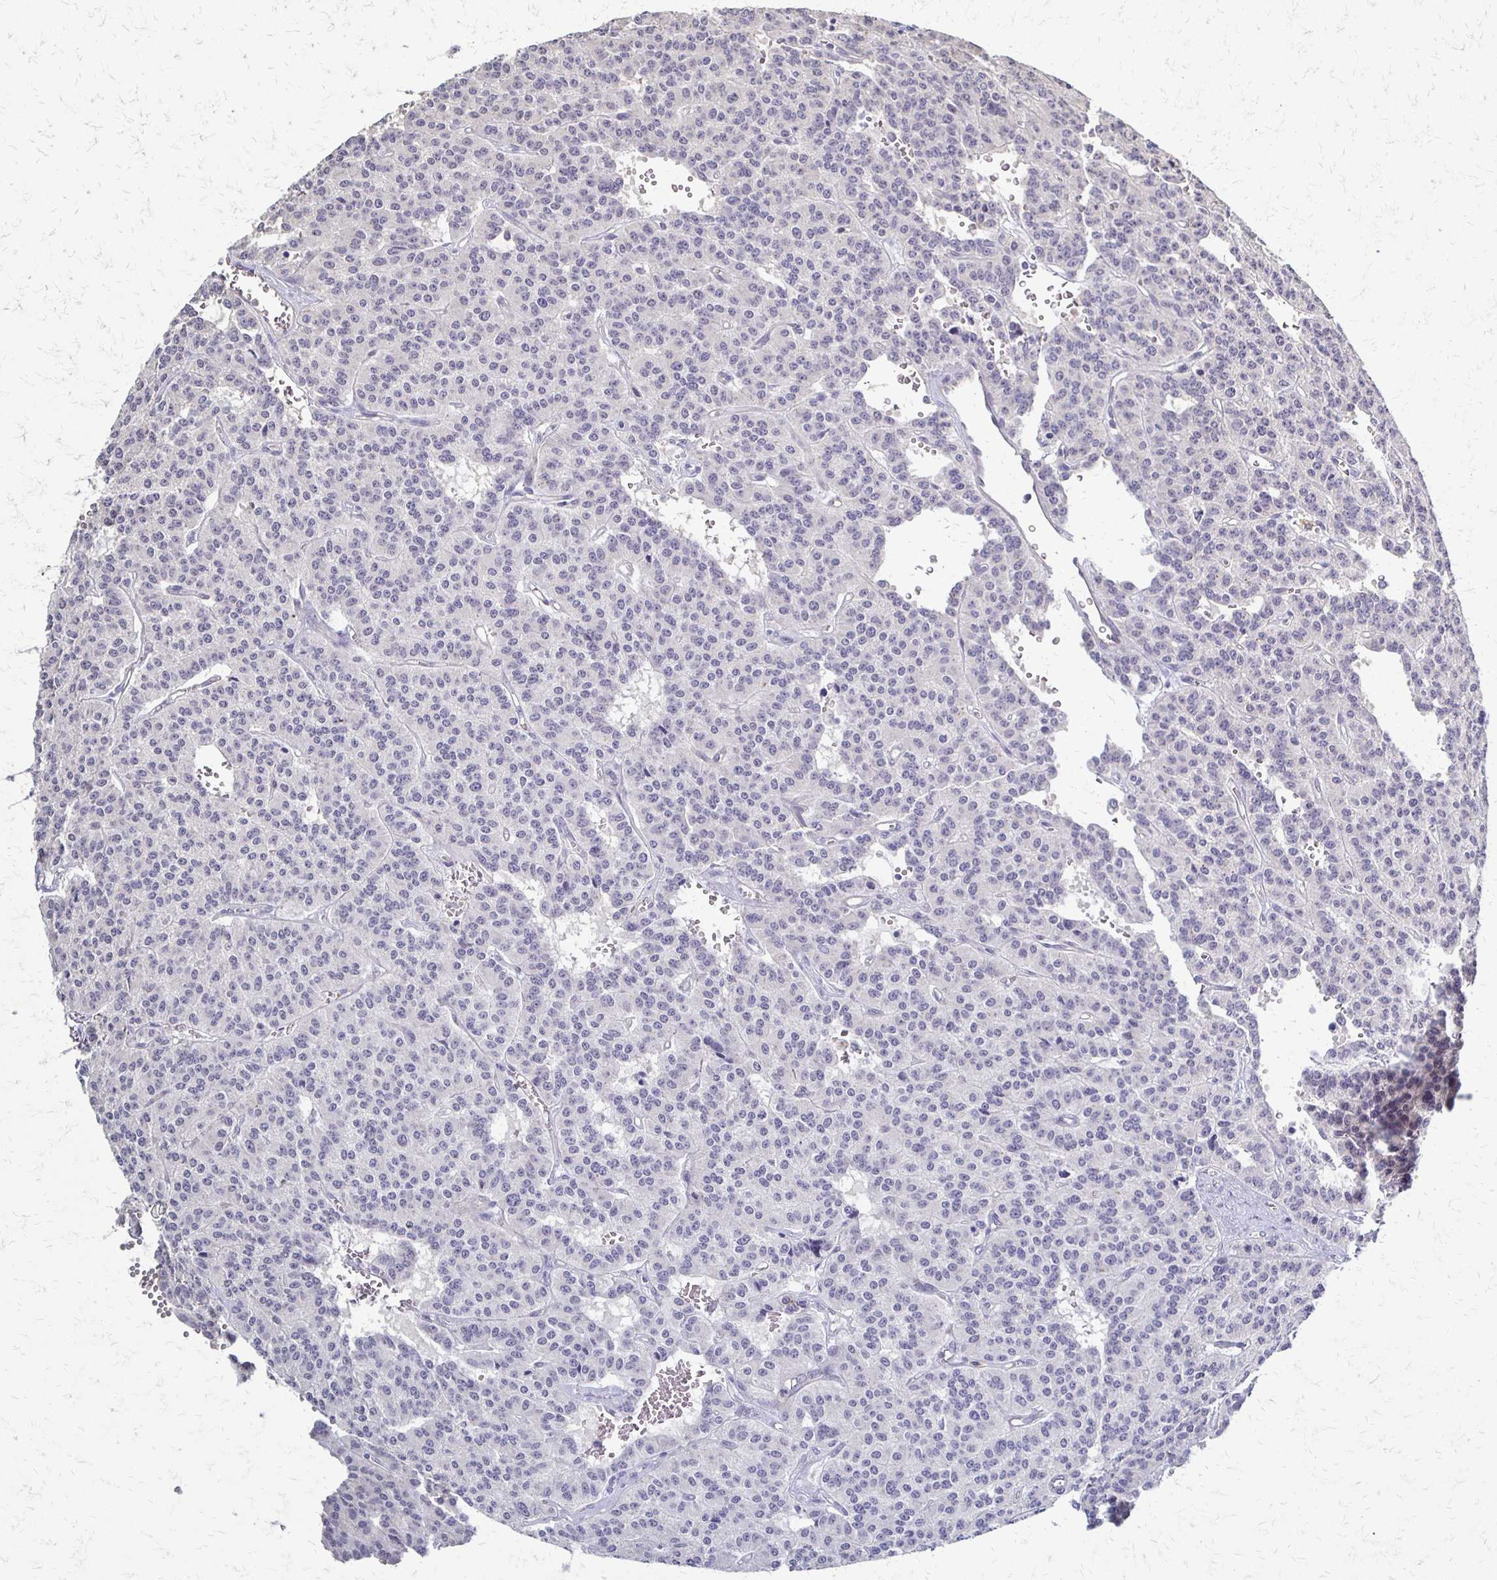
{"staining": {"intensity": "negative", "quantity": "none", "location": "none"}, "tissue": "carcinoid", "cell_type": "Tumor cells", "image_type": "cancer", "snomed": [{"axis": "morphology", "description": "Carcinoid, malignant, NOS"}, {"axis": "topography", "description": "Lung"}], "caption": "This image is of carcinoid (malignant) stained with immunohistochemistry (IHC) to label a protein in brown with the nuclei are counter-stained blue. There is no staining in tumor cells. The staining is performed using DAB brown chromogen with nuclei counter-stained in using hematoxylin.", "gene": "SLC9A9", "patient": {"sex": "female", "age": 71}}